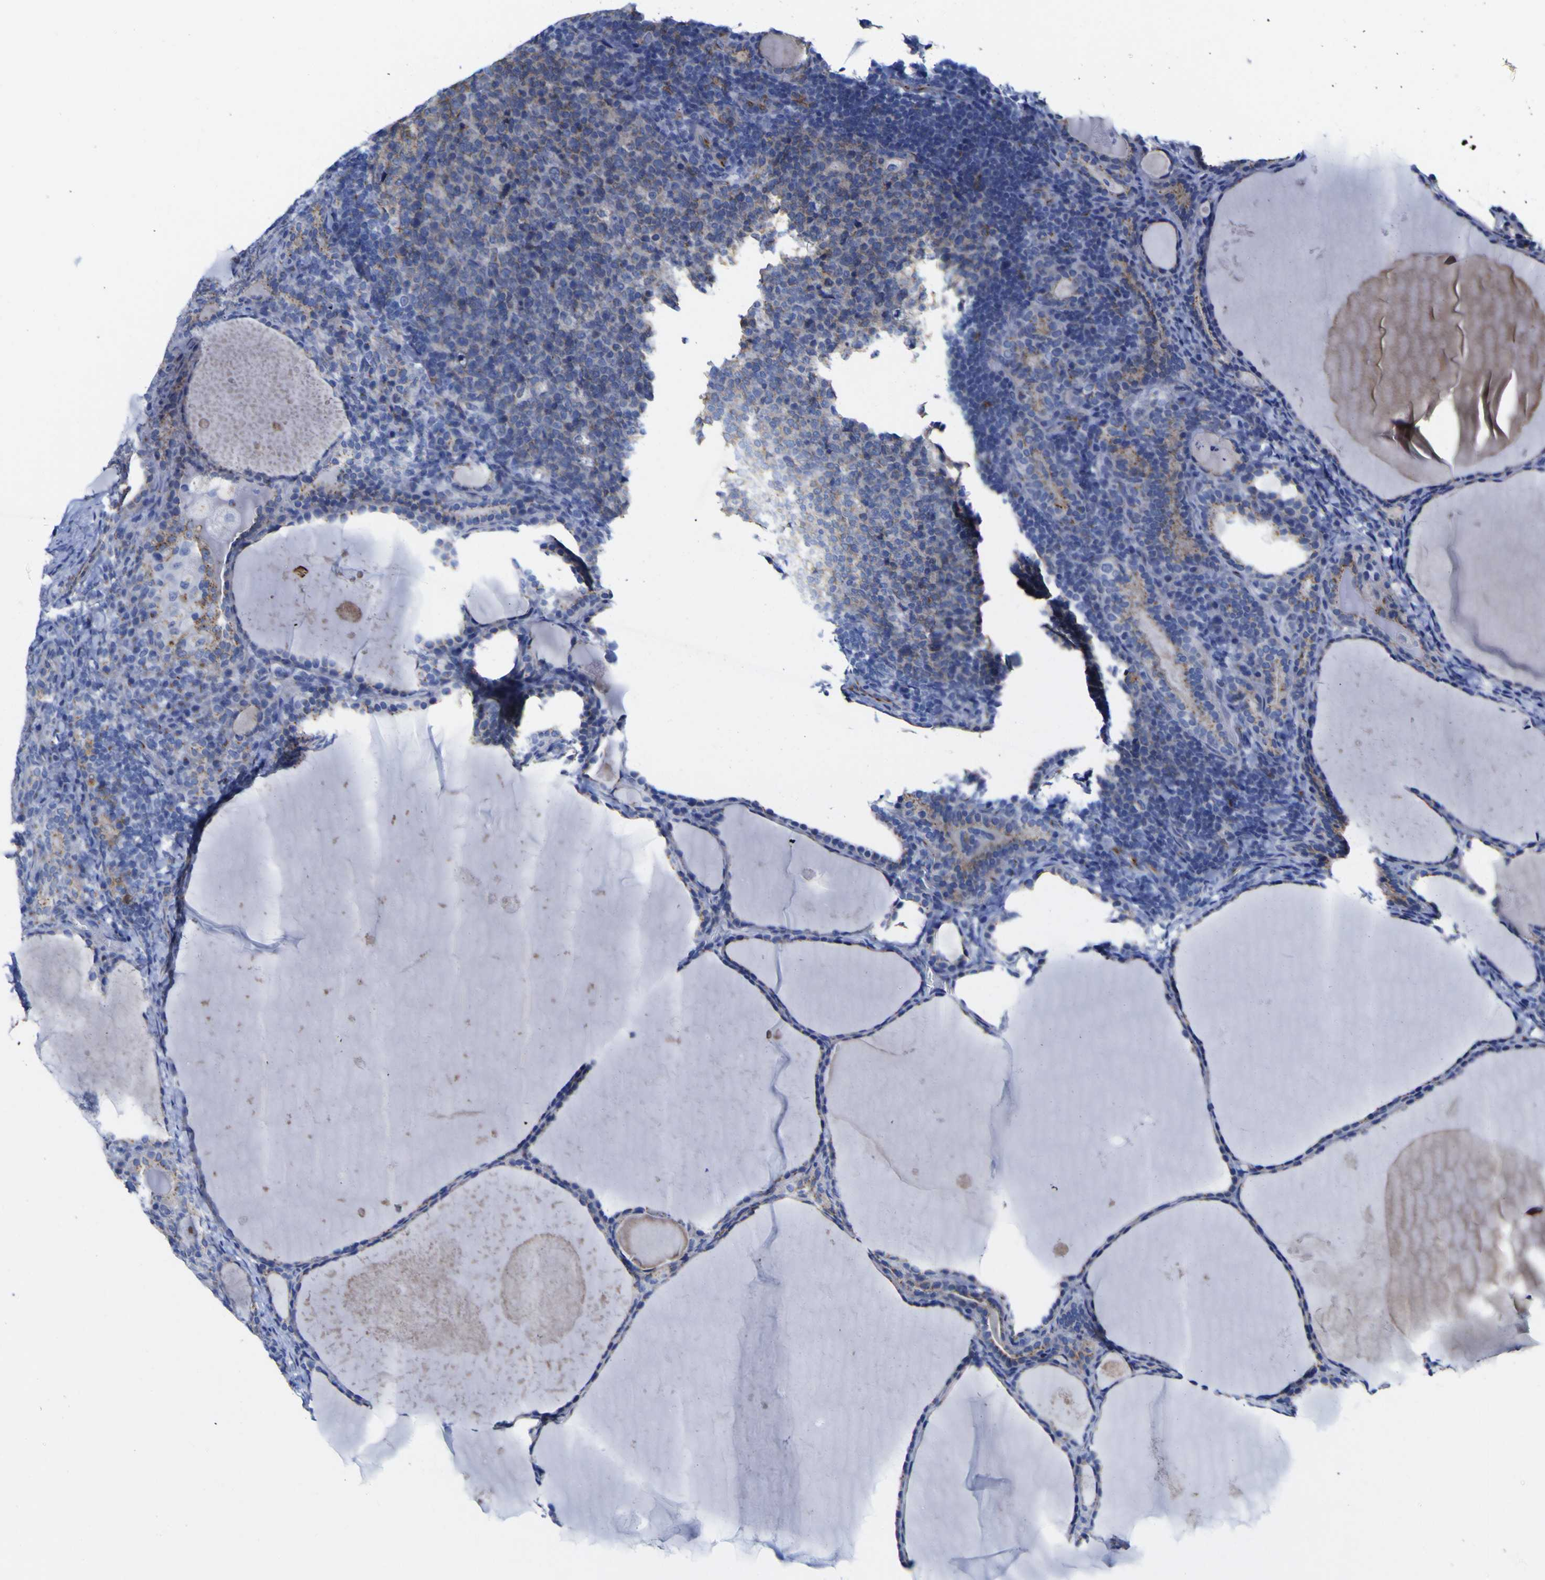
{"staining": {"intensity": "weak", "quantity": "<25%", "location": "cytoplasmic/membranous"}, "tissue": "thyroid cancer", "cell_type": "Tumor cells", "image_type": "cancer", "snomed": [{"axis": "morphology", "description": "Papillary adenocarcinoma, NOS"}, {"axis": "topography", "description": "Thyroid gland"}], "caption": "The histopathology image displays no staining of tumor cells in thyroid cancer.", "gene": "GOLM1", "patient": {"sex": "female", "age": 42}}